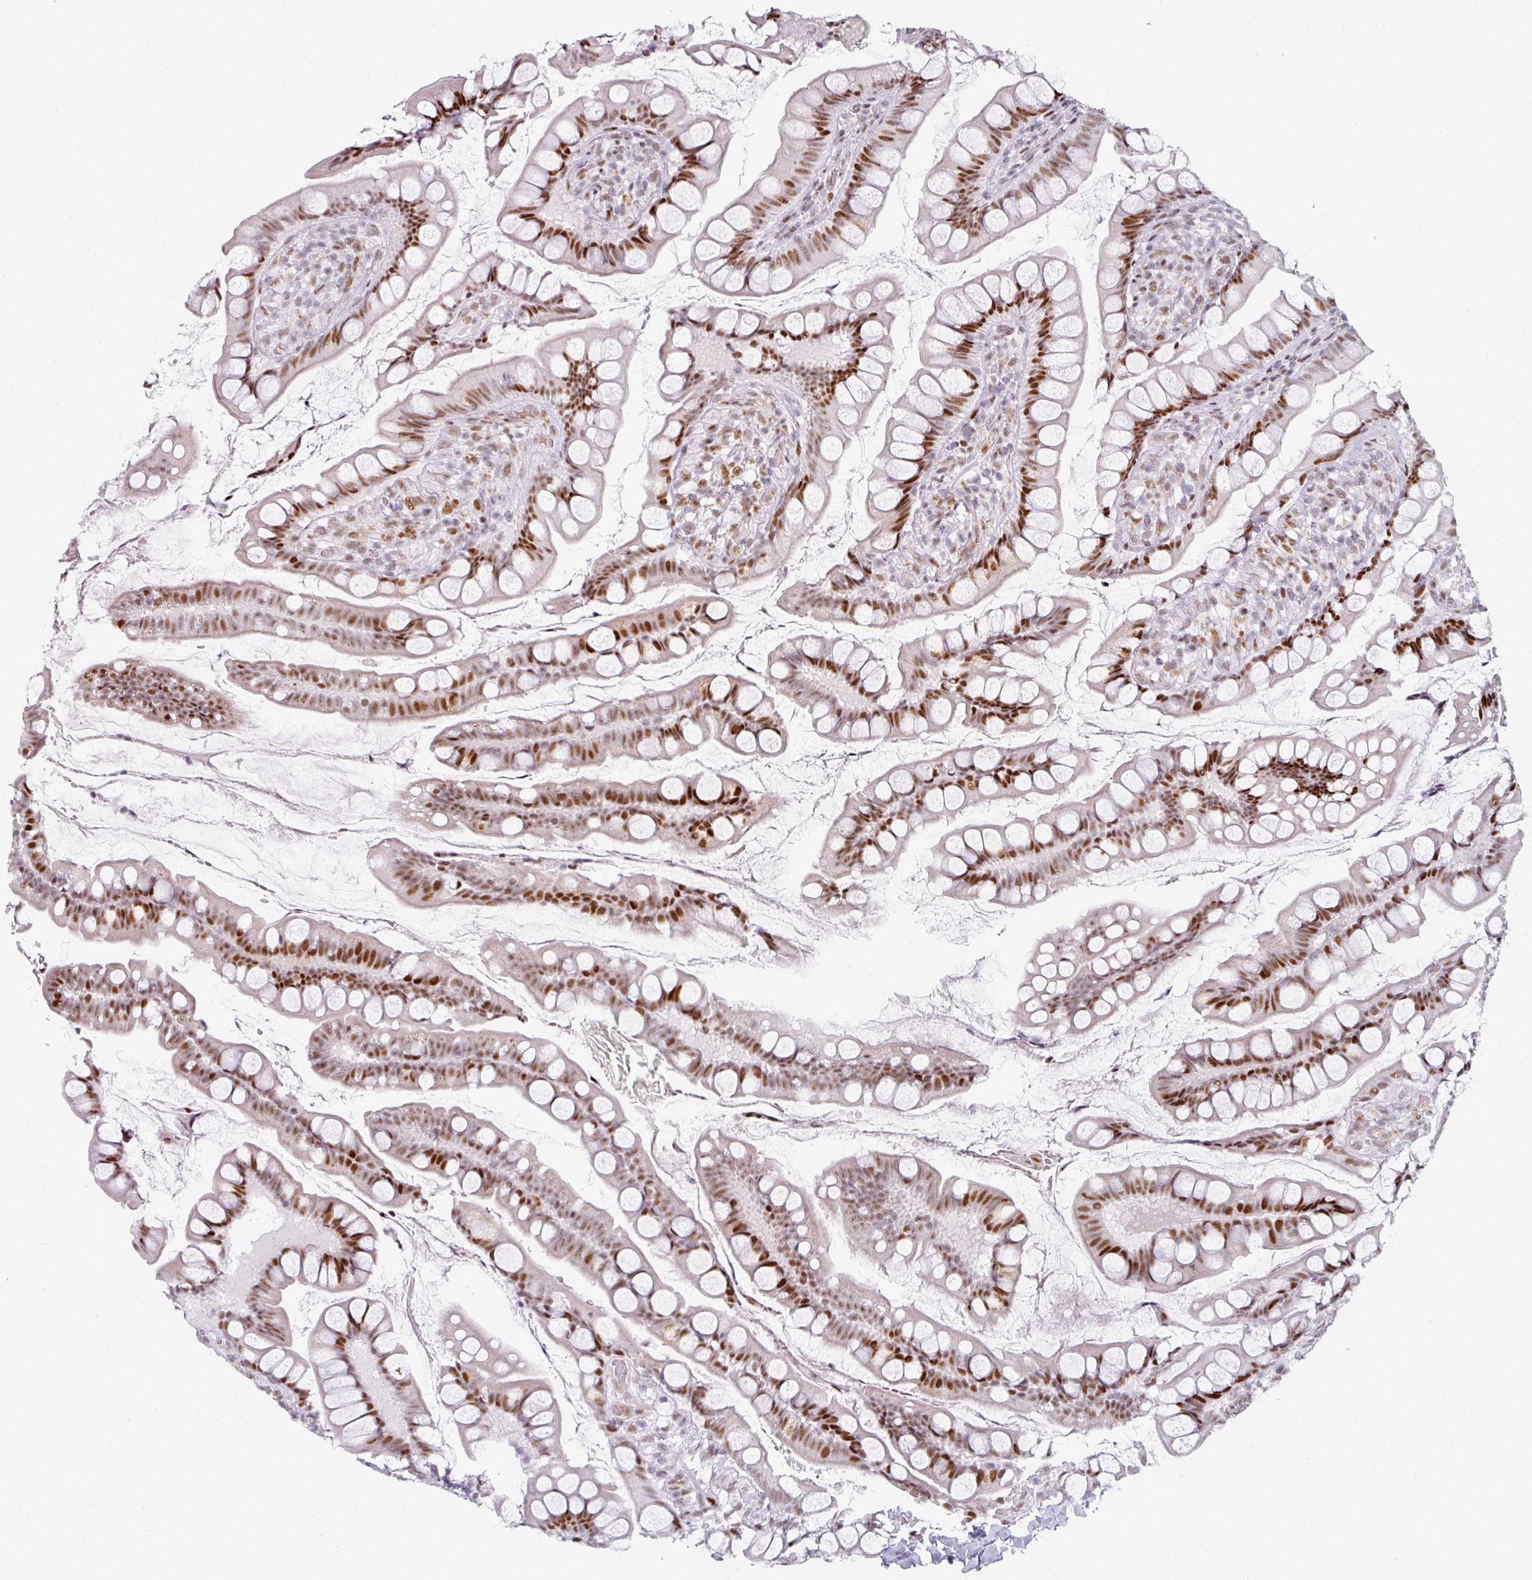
{"staining": {"intensity": "moderate", "quantity": ">75%", "location": "nuclear"}, "tissue": "small intestine", "cell_type": "Glandular cells", "image_type": "normal", "snomed": [{"axis": "morphology", "description": "Normal tissue, NOS"}, {"axis": "topography", "description": "Small intestine"}], "caption": "Protein staining by immunohistochemistry (IHC) reveals moderate nuclear staining in about >75% of glandular cells in normal small intestine.", "gene": "SF3B5", "patient": {"sex": "male", "age": 70}}